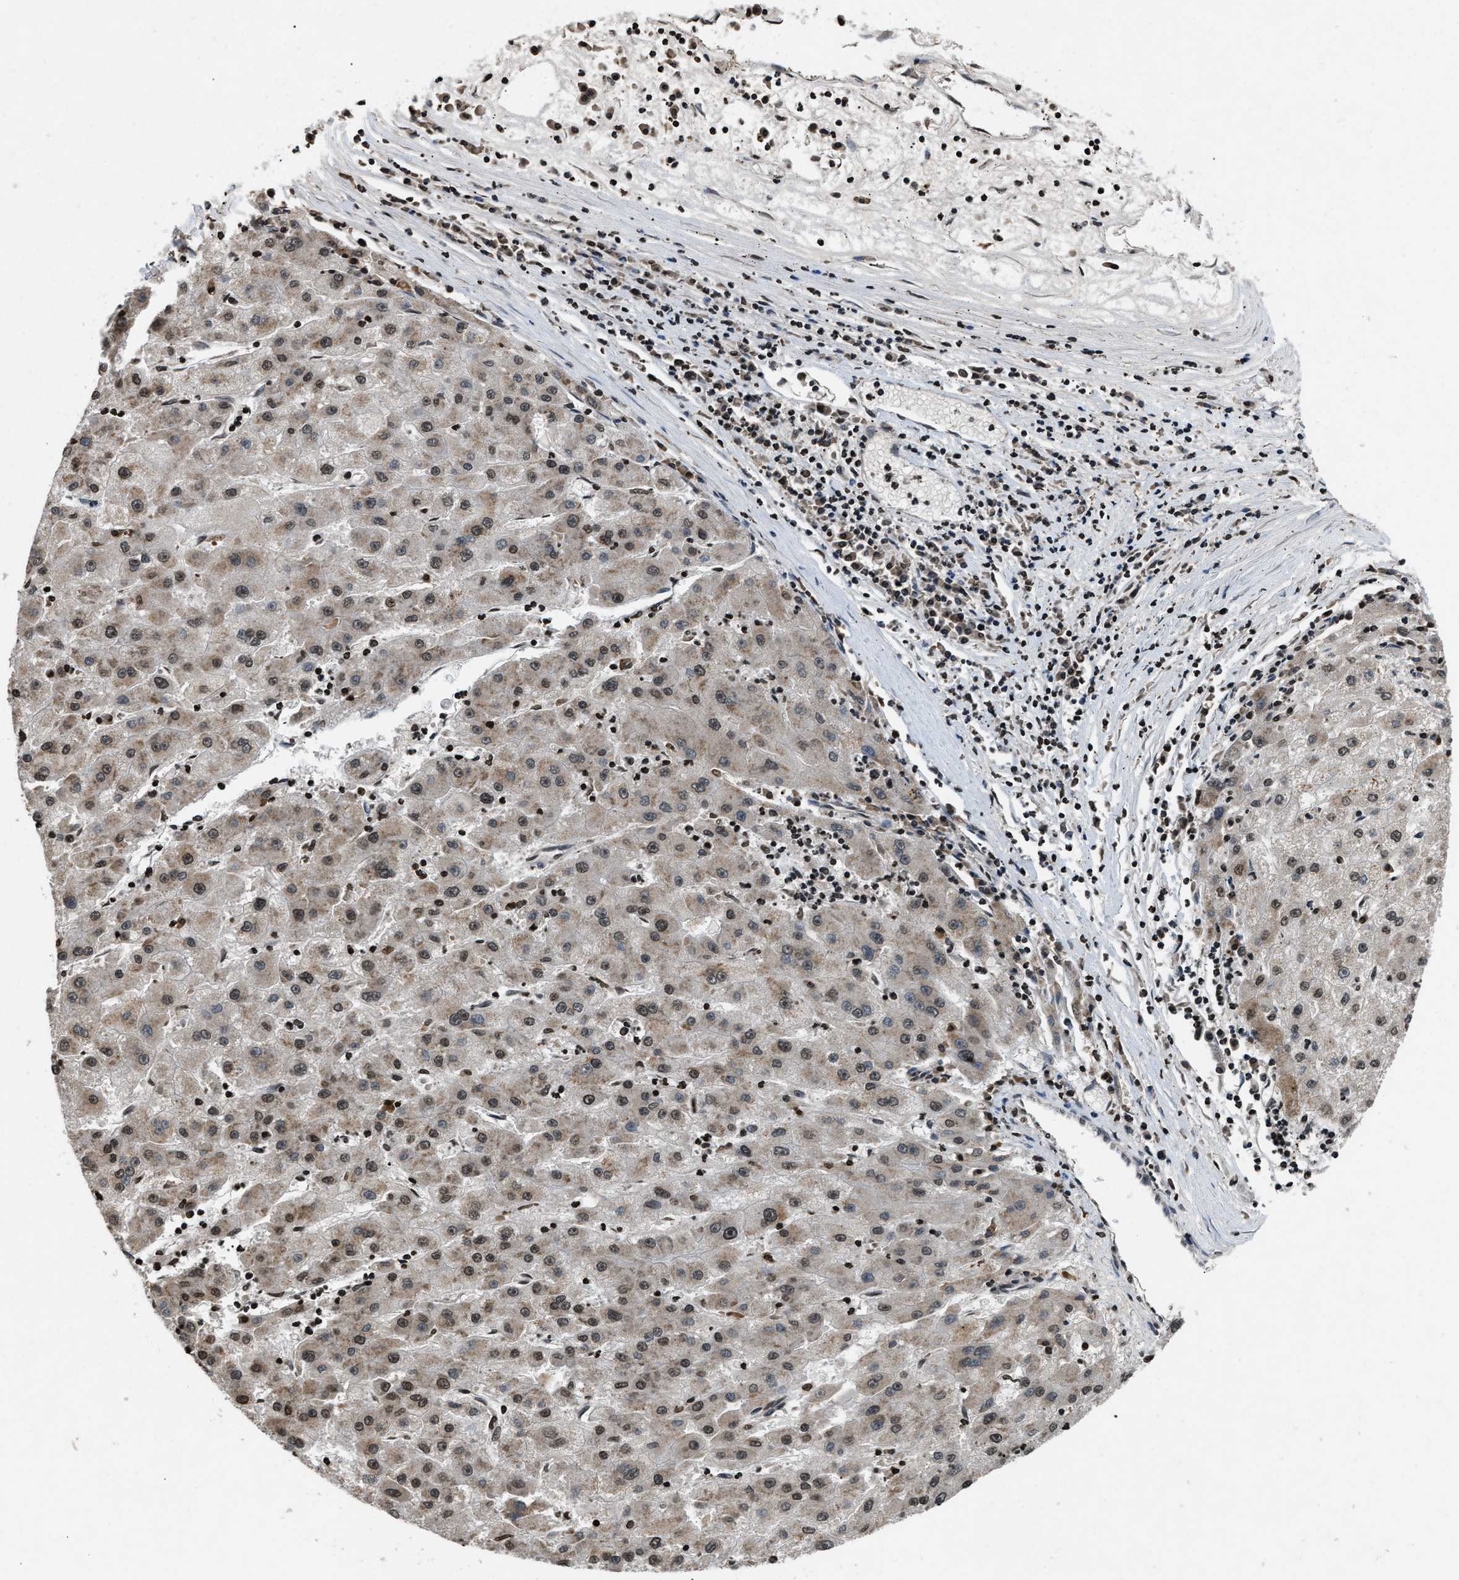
{"staining": {"intensity": "weak", "quantity": ">75%", "location": "cytoplasmic/membranous,nuclear"}, "tissue": "liver cancer", "cell_type": "Tumor cells", "image_type": "cancer", "snomed": [{"axis": "morphology", "description": "Carcinoma, Hepatocellular, NOS"}, {"axis": "topography", "description": "Liver"}], "caption": "An immunohistochemistry (IHC) histopathology image of tumor tissue is shown. Protein staining in brown labels weak cytoplasmic/membranous and nuclear positivity in liver hepatocellular carcinoma within tumor cells. The staining was performed using DAB (3,3'-diaminobenzidine), with brown indicating positive protein expression. Nuclei are stained blue with hematoxylin.", "gene": "DNASE1L3", "patient": {"sex": "male", "age": 72}}